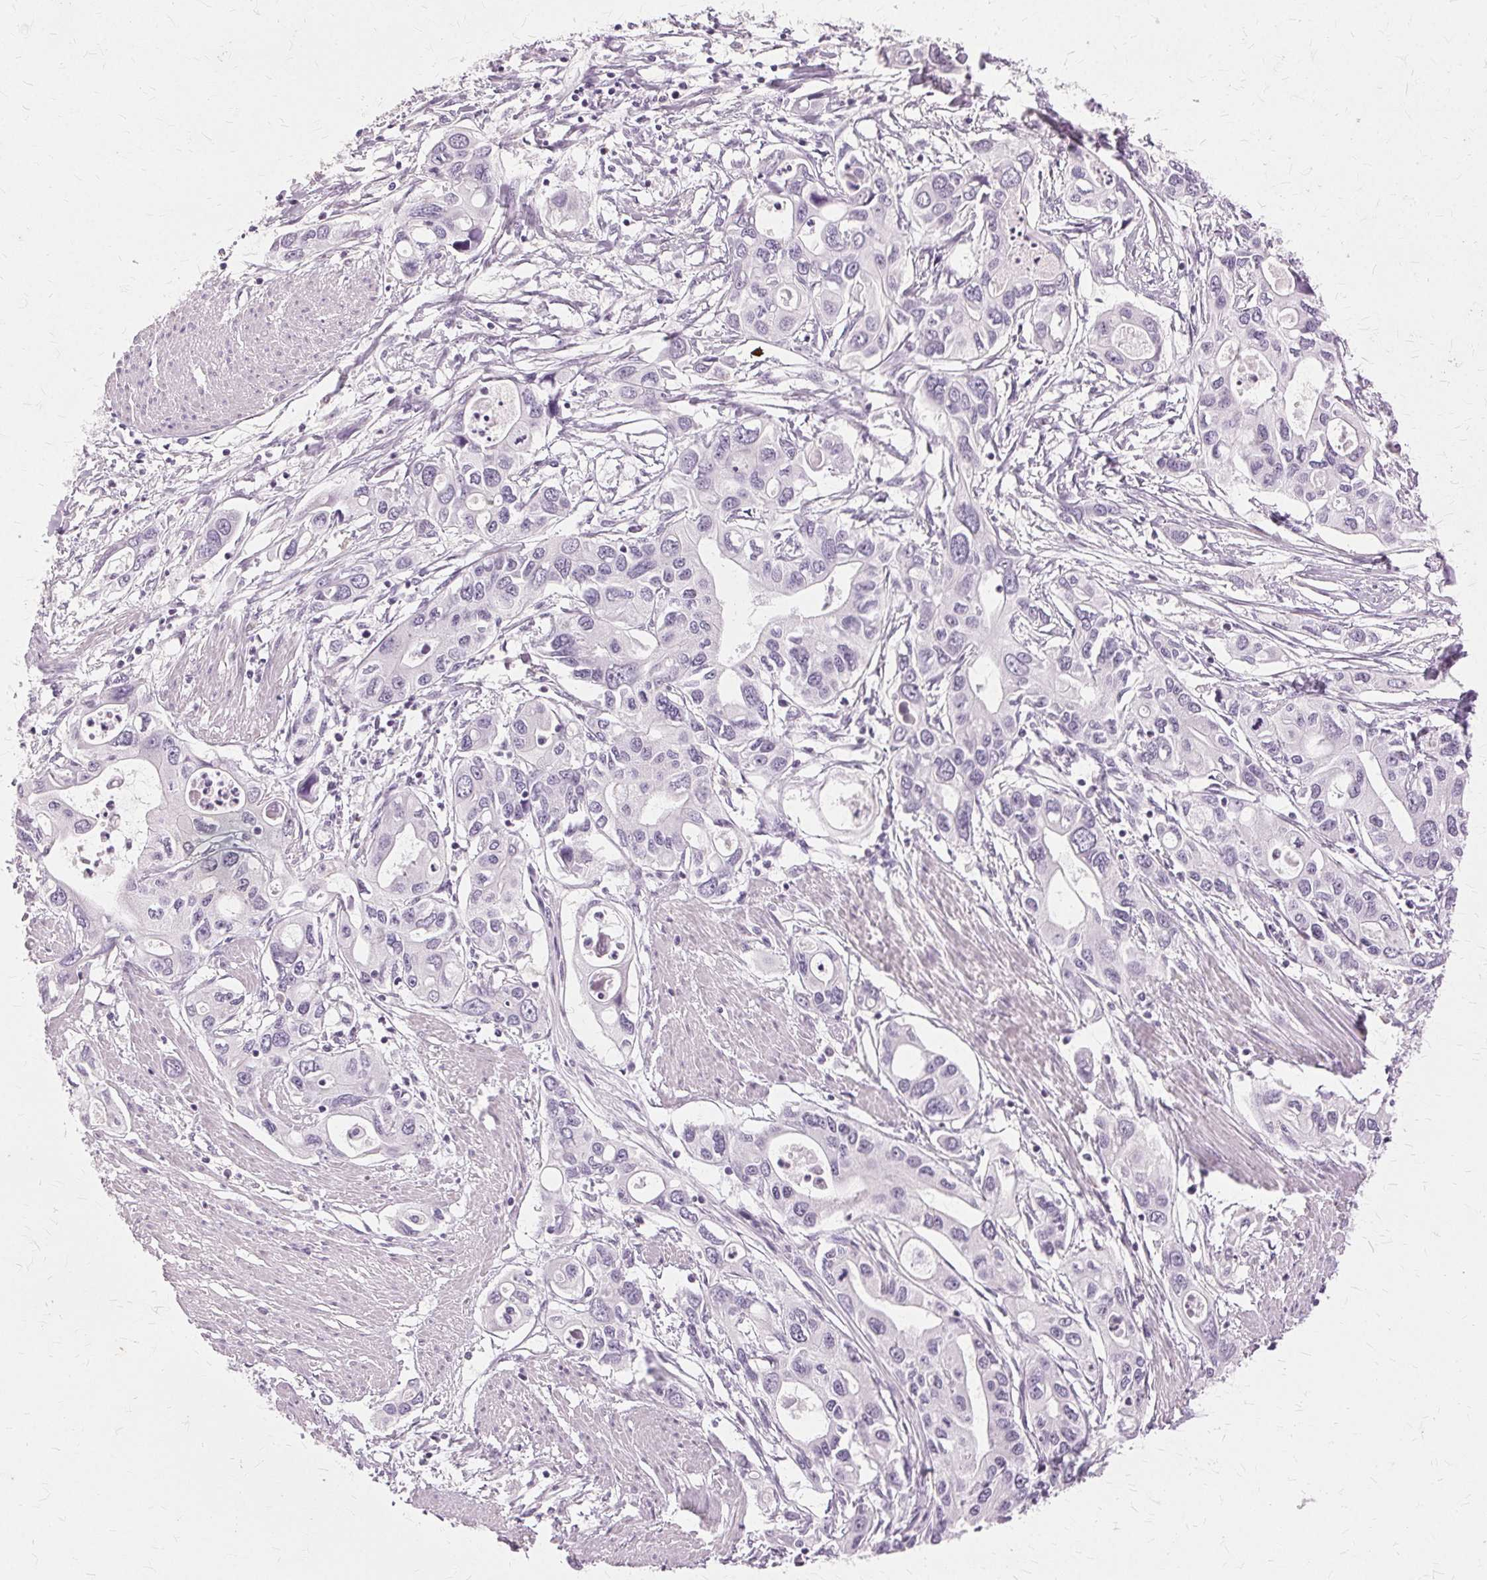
{"staining": {"intensity": "negative", "quantity": "none", "location": "none"}, "tissue": "pancreatic cancer", "cell_type": "Tumor cells", "image_type": "cancer", "snomed": [{"axis": "morphology", "description": "Adenocarcinoma, NOS"}, {"axis": "topography", "description": "Pancreas"}], "caption": "A photomicrograph of pancreatic cancer stained for a protein exhibits no brown staining in tumor cells. Brightfield microscopy of immunohistochemistry stained with DAB (3,3'-diaminobenzidine) (brown) and hematoxylin (blue), captured at high magnification.", "gene": "SLC45A3", "patient": {"sex": "male", "age": 60}}